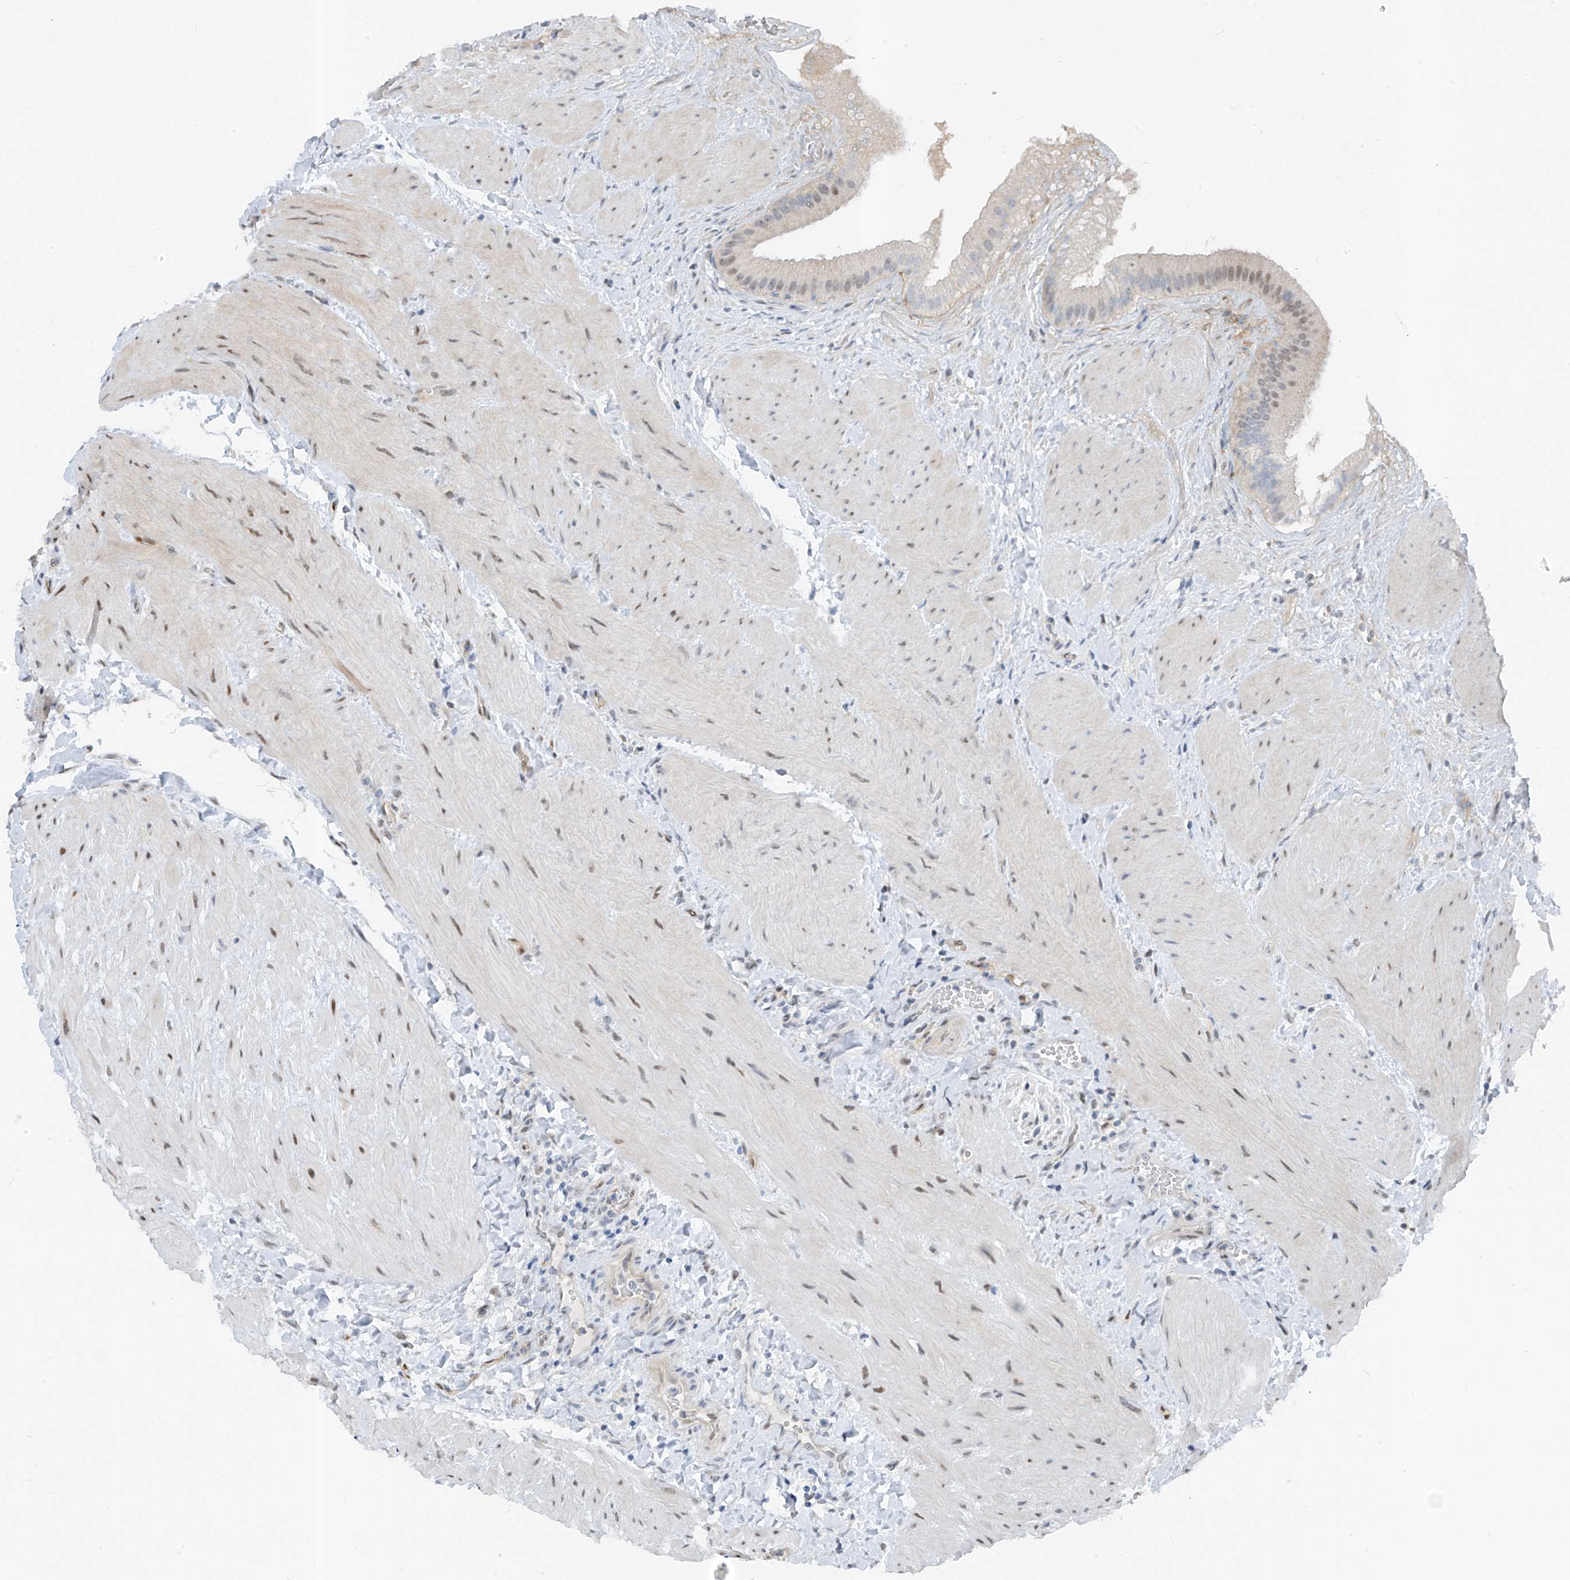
{"staining": {"intensity": "weak", "quantity": "25%-75%", "location": "cytoplasmic/membranous,nuclear"}, "tissue": "gallbladder", "cell_type": "Glandular cells", "image_type": "normal", "snomed": [{"axis": "morphology", "description": "Normal tissue, NOS"}, {"axis": "topography", "description": "Gallbladder"}], "caption": "Immunohistochemistry image of unremarkable gallbladder: human gallbladder stained using IHC demonstrates low levels of weak protein expression localized specifically in the cytoplasmic/membranous,nuclear of glandular cells, appearing as a cytoplasmic/membranous,nuclear brown color.", "gene": "RBP7", "patient": {"sex": "male", "age": 55}}